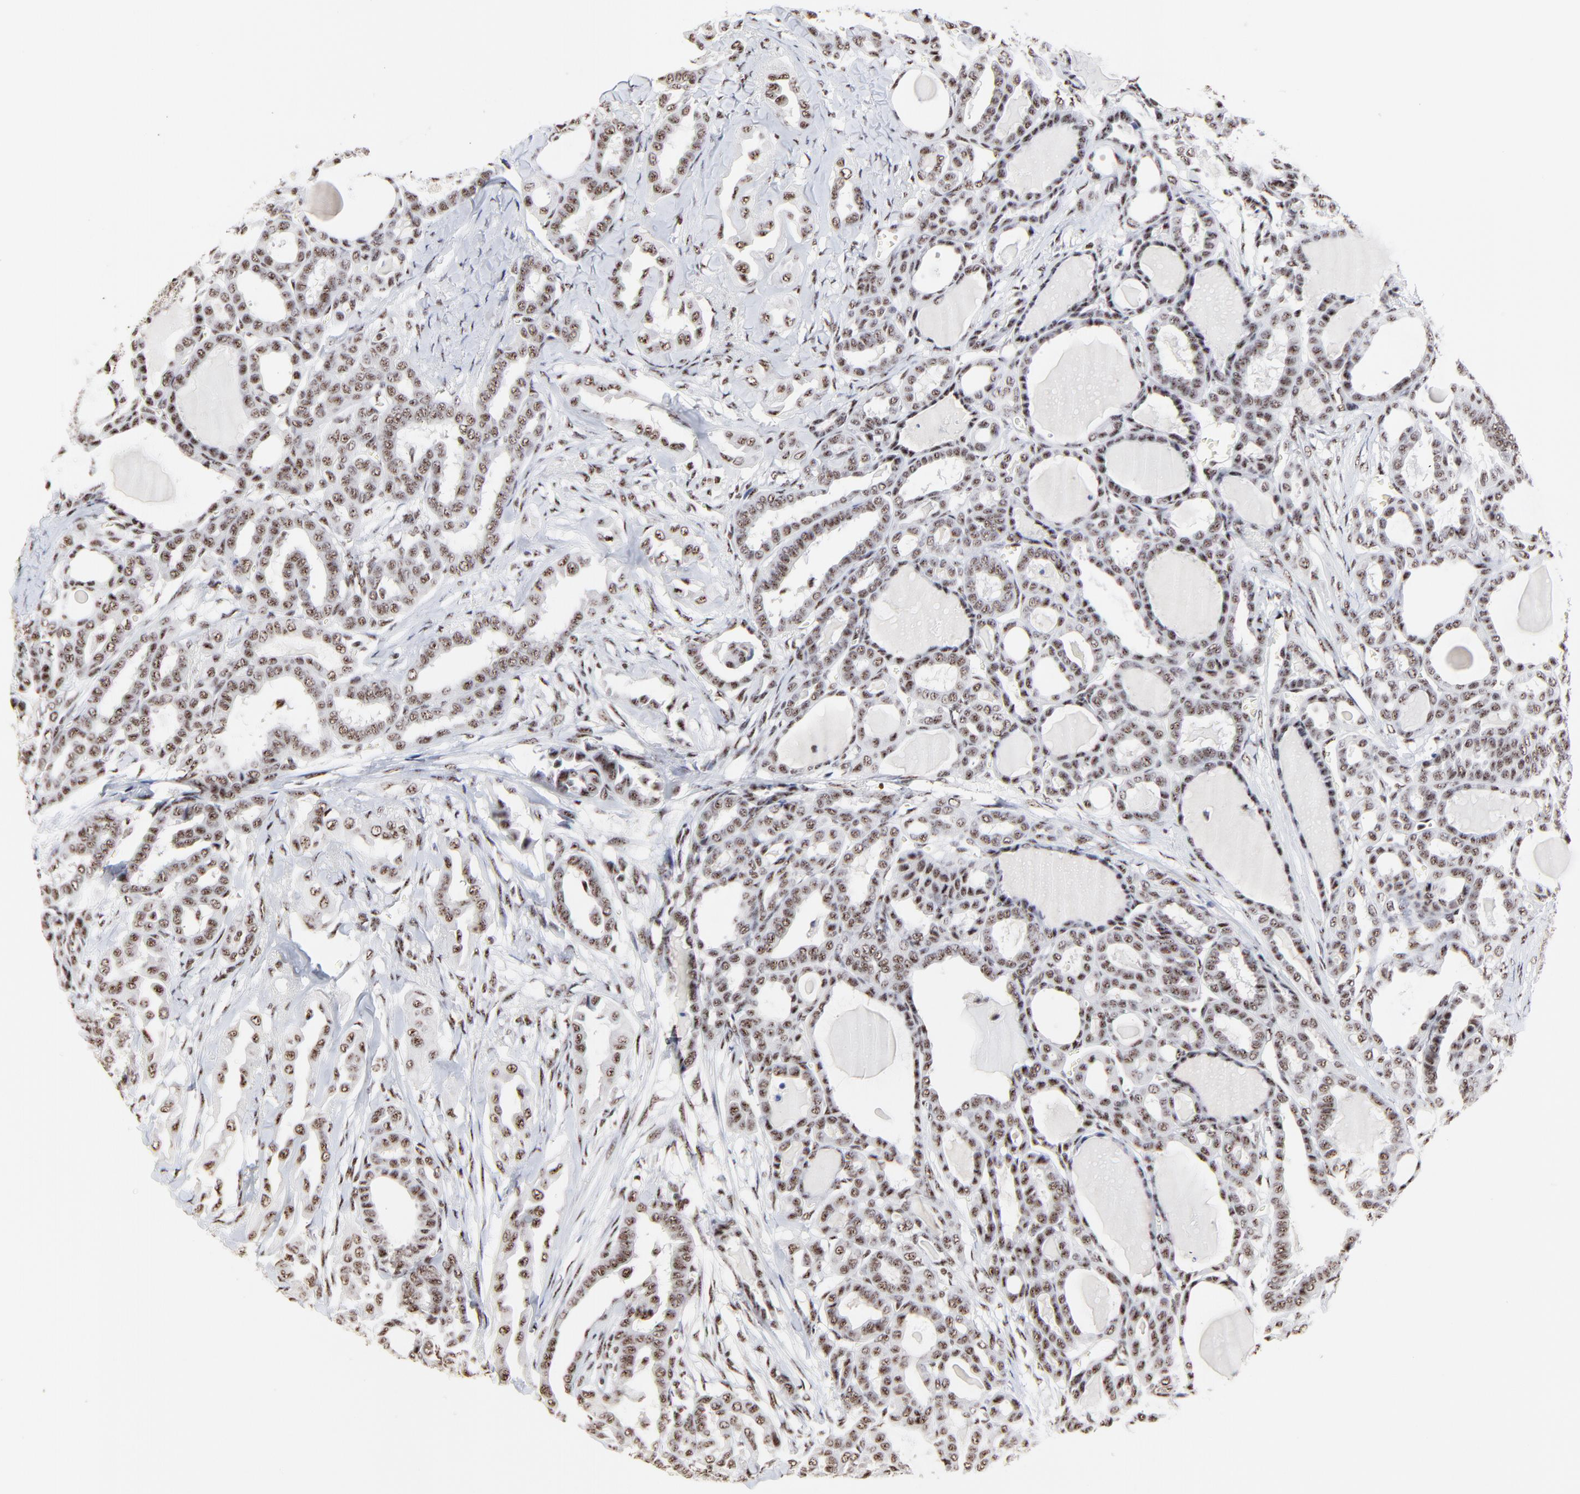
{"staining": {"intensity": "weak", "quantity": ">75%", "location": "nuclear"}, "tissue": "thyroid cancer", "cell_type": "Tumor cells", "image_type": "cancer", "snomed": [{"axis": "morphology", "description": "Carcinoma, NOS"}, {"axis": "topography", "description": "Thyroid gland"}], "caption": "The histopathology image exhibits immunohistochemical staining of thyroid cancer. There is weak nuclear staining is appreciated in approximately >75% of tumor cells.", "gene": "MBD4", "patient": {"sex": "female", "age": 91}}